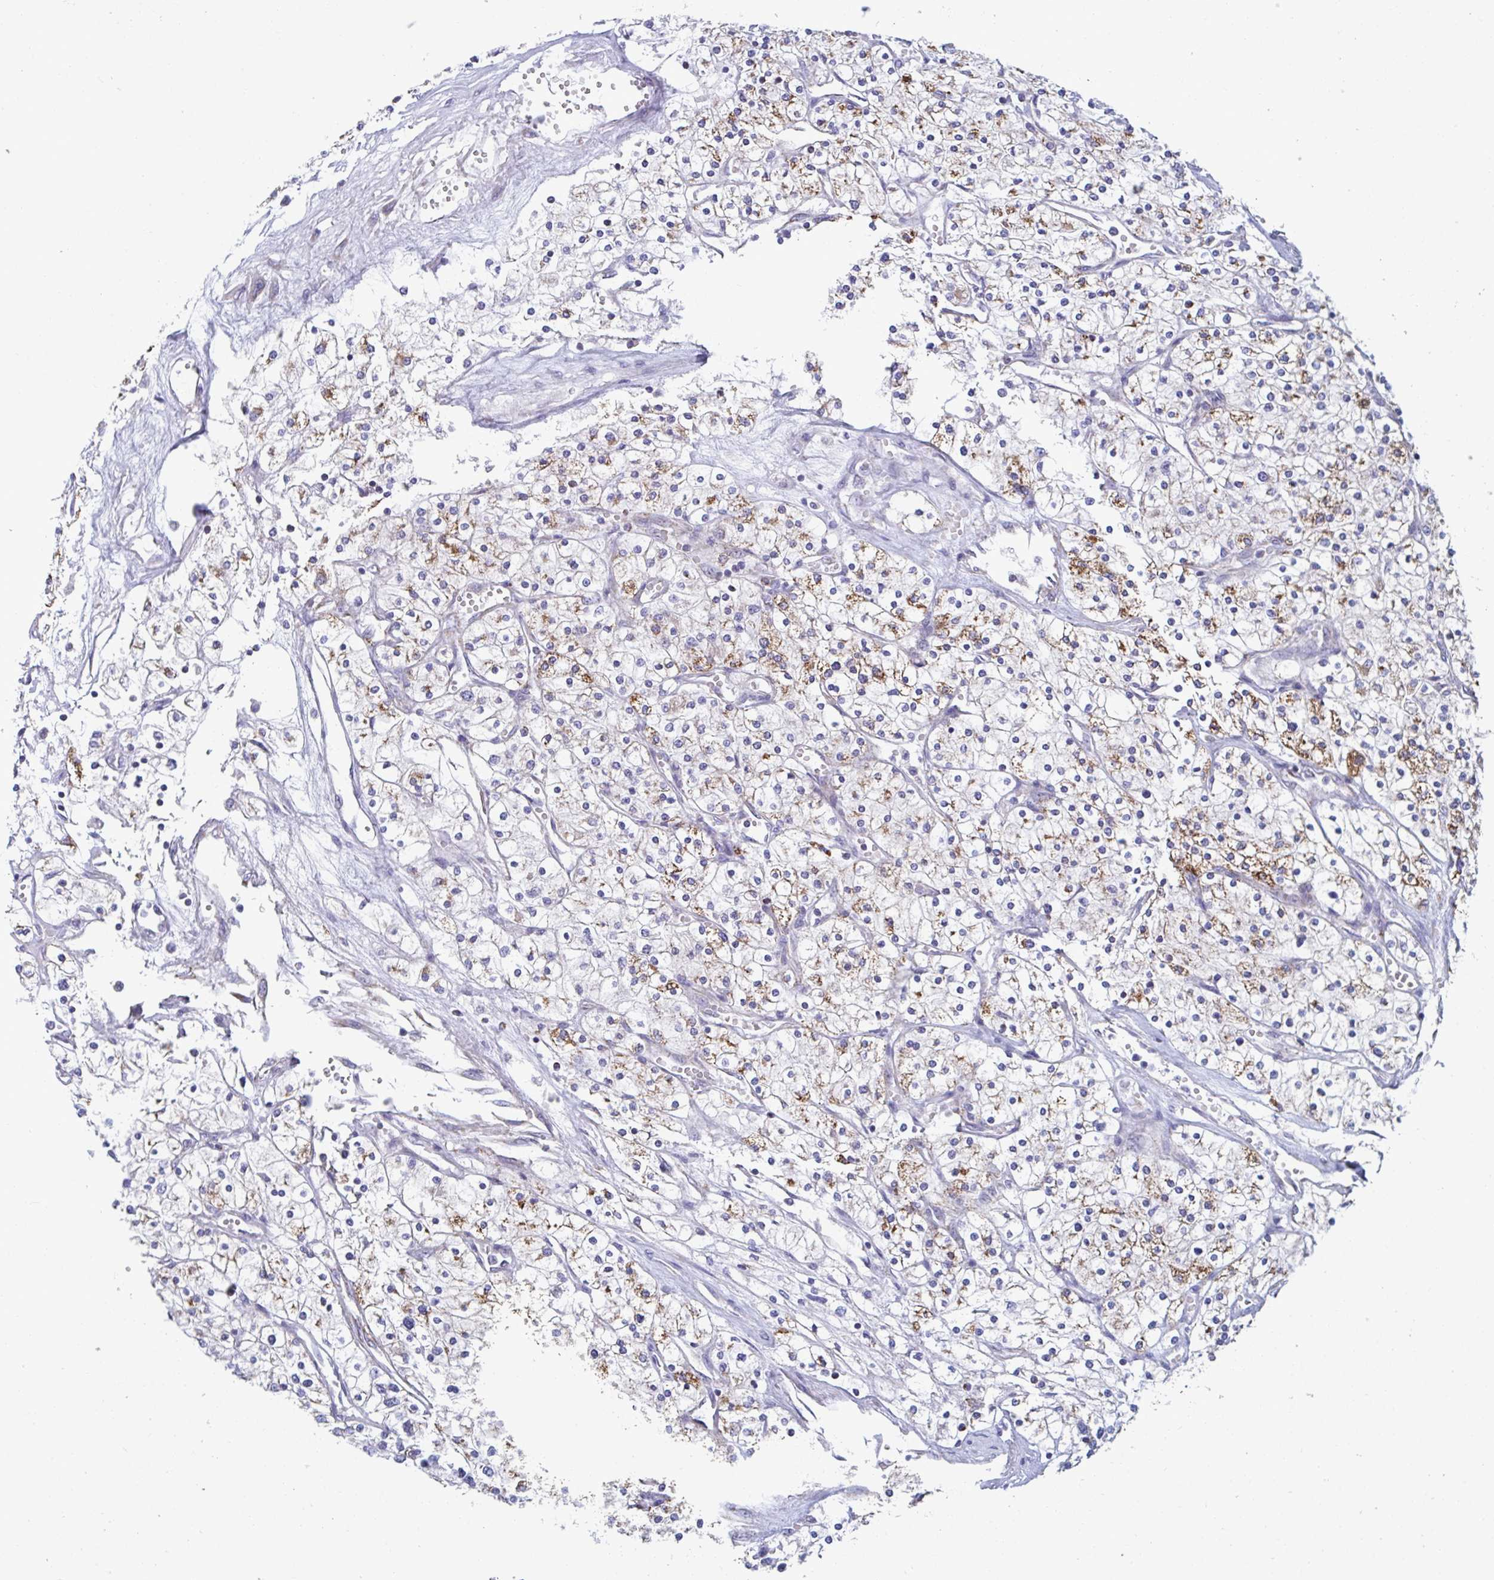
{"staining": {"intensity": "moderate", "quantity": ">75%", "location": "cytoplasmic/membranous"}, "tissue": "renal cancer", "cell_type": "Tumor cells", "image_type": "cancer", "snomed": [{"axis": "morphology", "description": "Adenocarcinoma, NOS"}, {"axis": "topography", "description": "Kidney"}], "caption": "IHC (DAB) staining of renal cancer (adenocarcinoma) reveals moderate cytoplasmic/membranous protein staining in approximately >75% of tumor cells.", "gene": "BCAT2", "patient": {"sex": "male", "age": 80}}